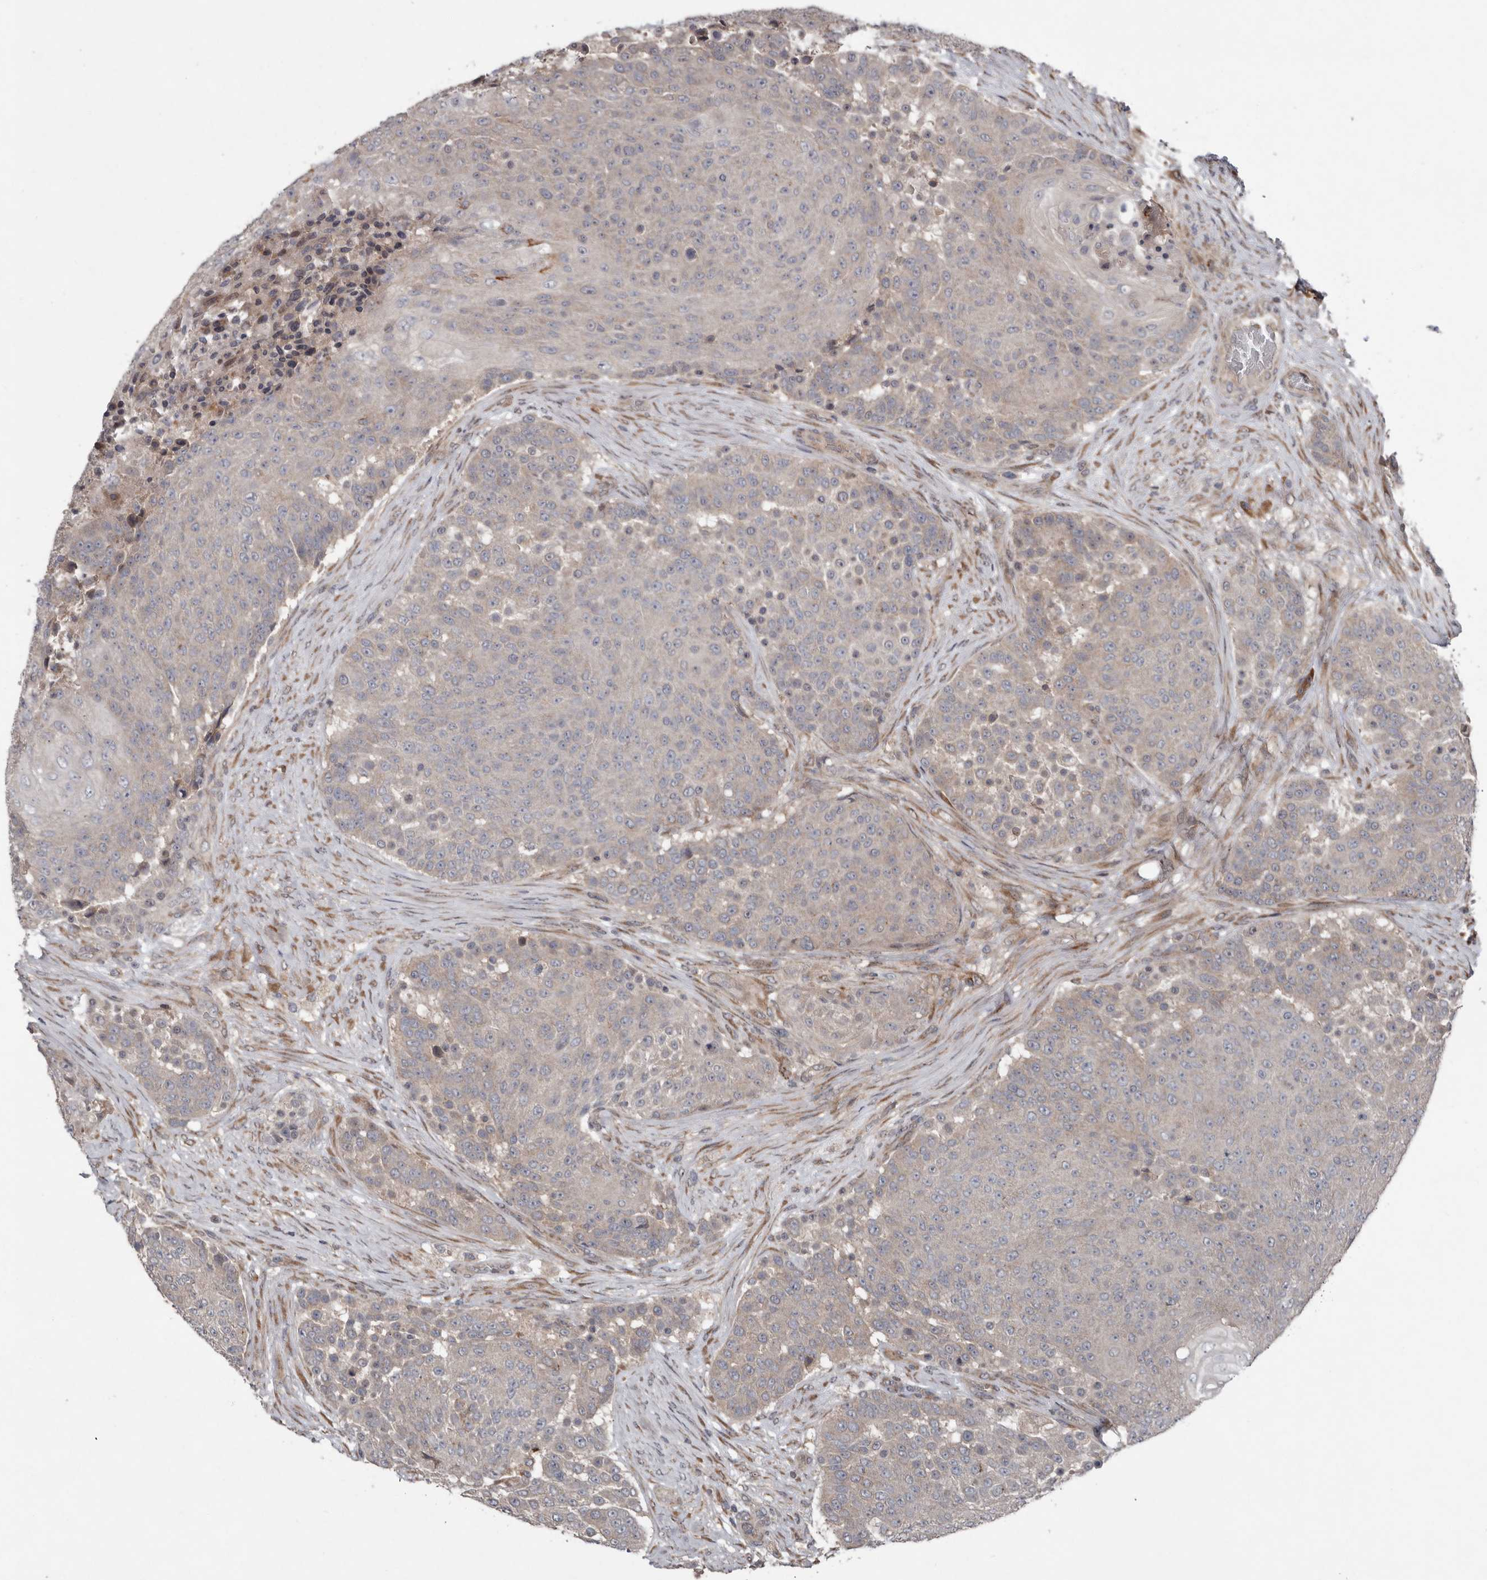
{"staining": {"intensity": "negative", "quantity": "none", "location": "none"}, "tissue": "urothelial cancer", "cell_type": "Tumor cells", "image_type": "cancer", "snomed": [{"axis": "morphology", "description": "Urothelial carcinoma, High grade"}, {"axis": "topography", "description": "Urinary bladder"}], "caption": "Image shows no protein staining in tumor cells of urothelial cancer tissue. The staining is performed using DAB brown chromogen with nuclei counter-stained in using hematoxylin.", "gene": "CHML", "patient": {"sex": "female", "age": 63}}